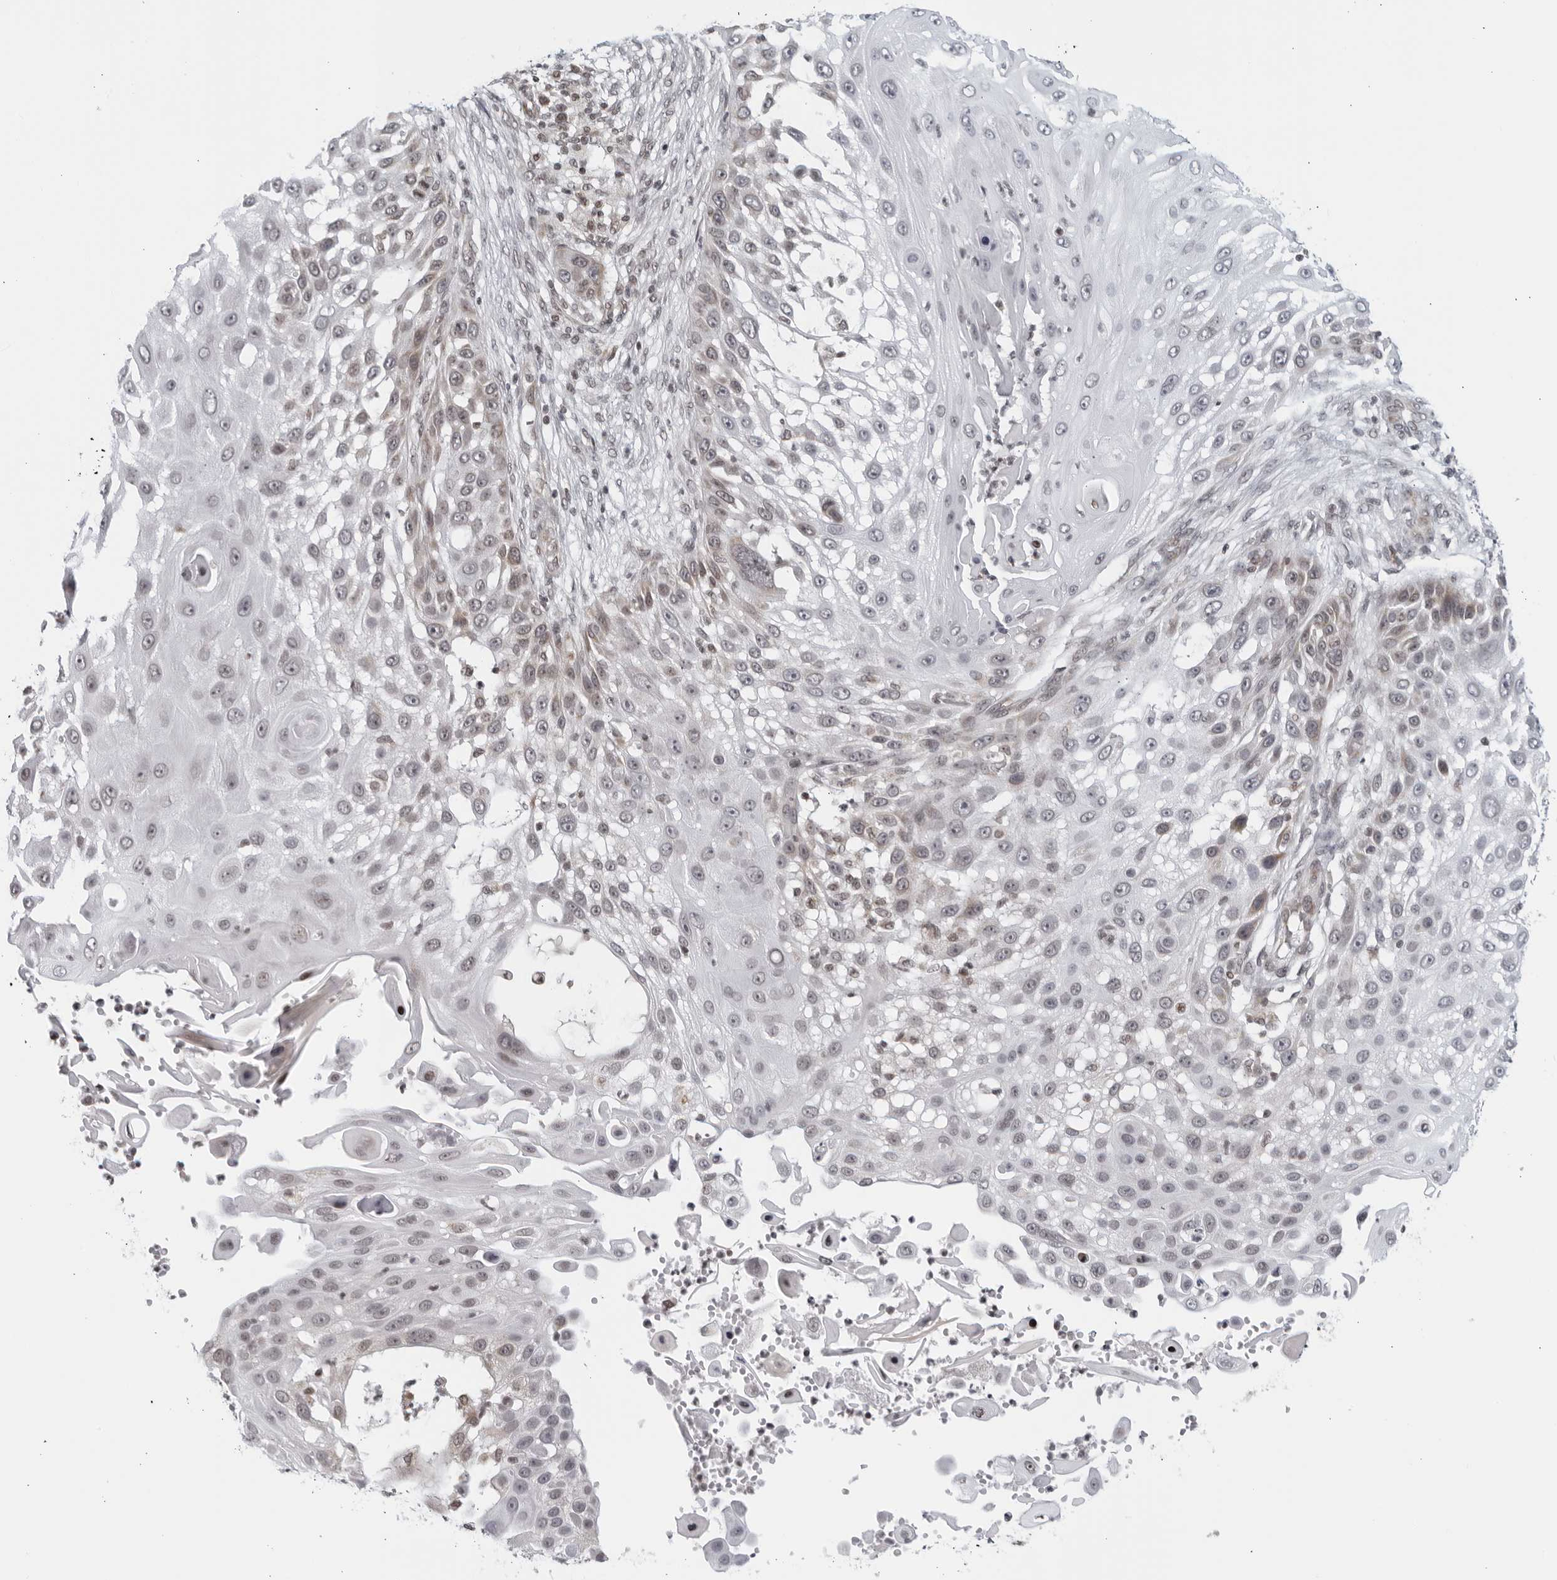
{"staining": {"intensity": "negative", "quantity": "none", "location": "none"}, "tissue": "skin cancer", "cell_type": "Tumor cells", "image_type": "cancer", "snomed": [{"axis": "morphology", "description": "Squamous cell carcinoma, NOS"}, {"axis": "topography", "description": "Skin"}], "caption": "An immunohistochemistry (IHC) photomicrograph of skin squamous cell carcinoma is shown. There is no staining in tumor cells of skin squamous cell carcinoma.", "gene": "RAB11FIP3", "patient": {"sex": "female", "age": 44}}